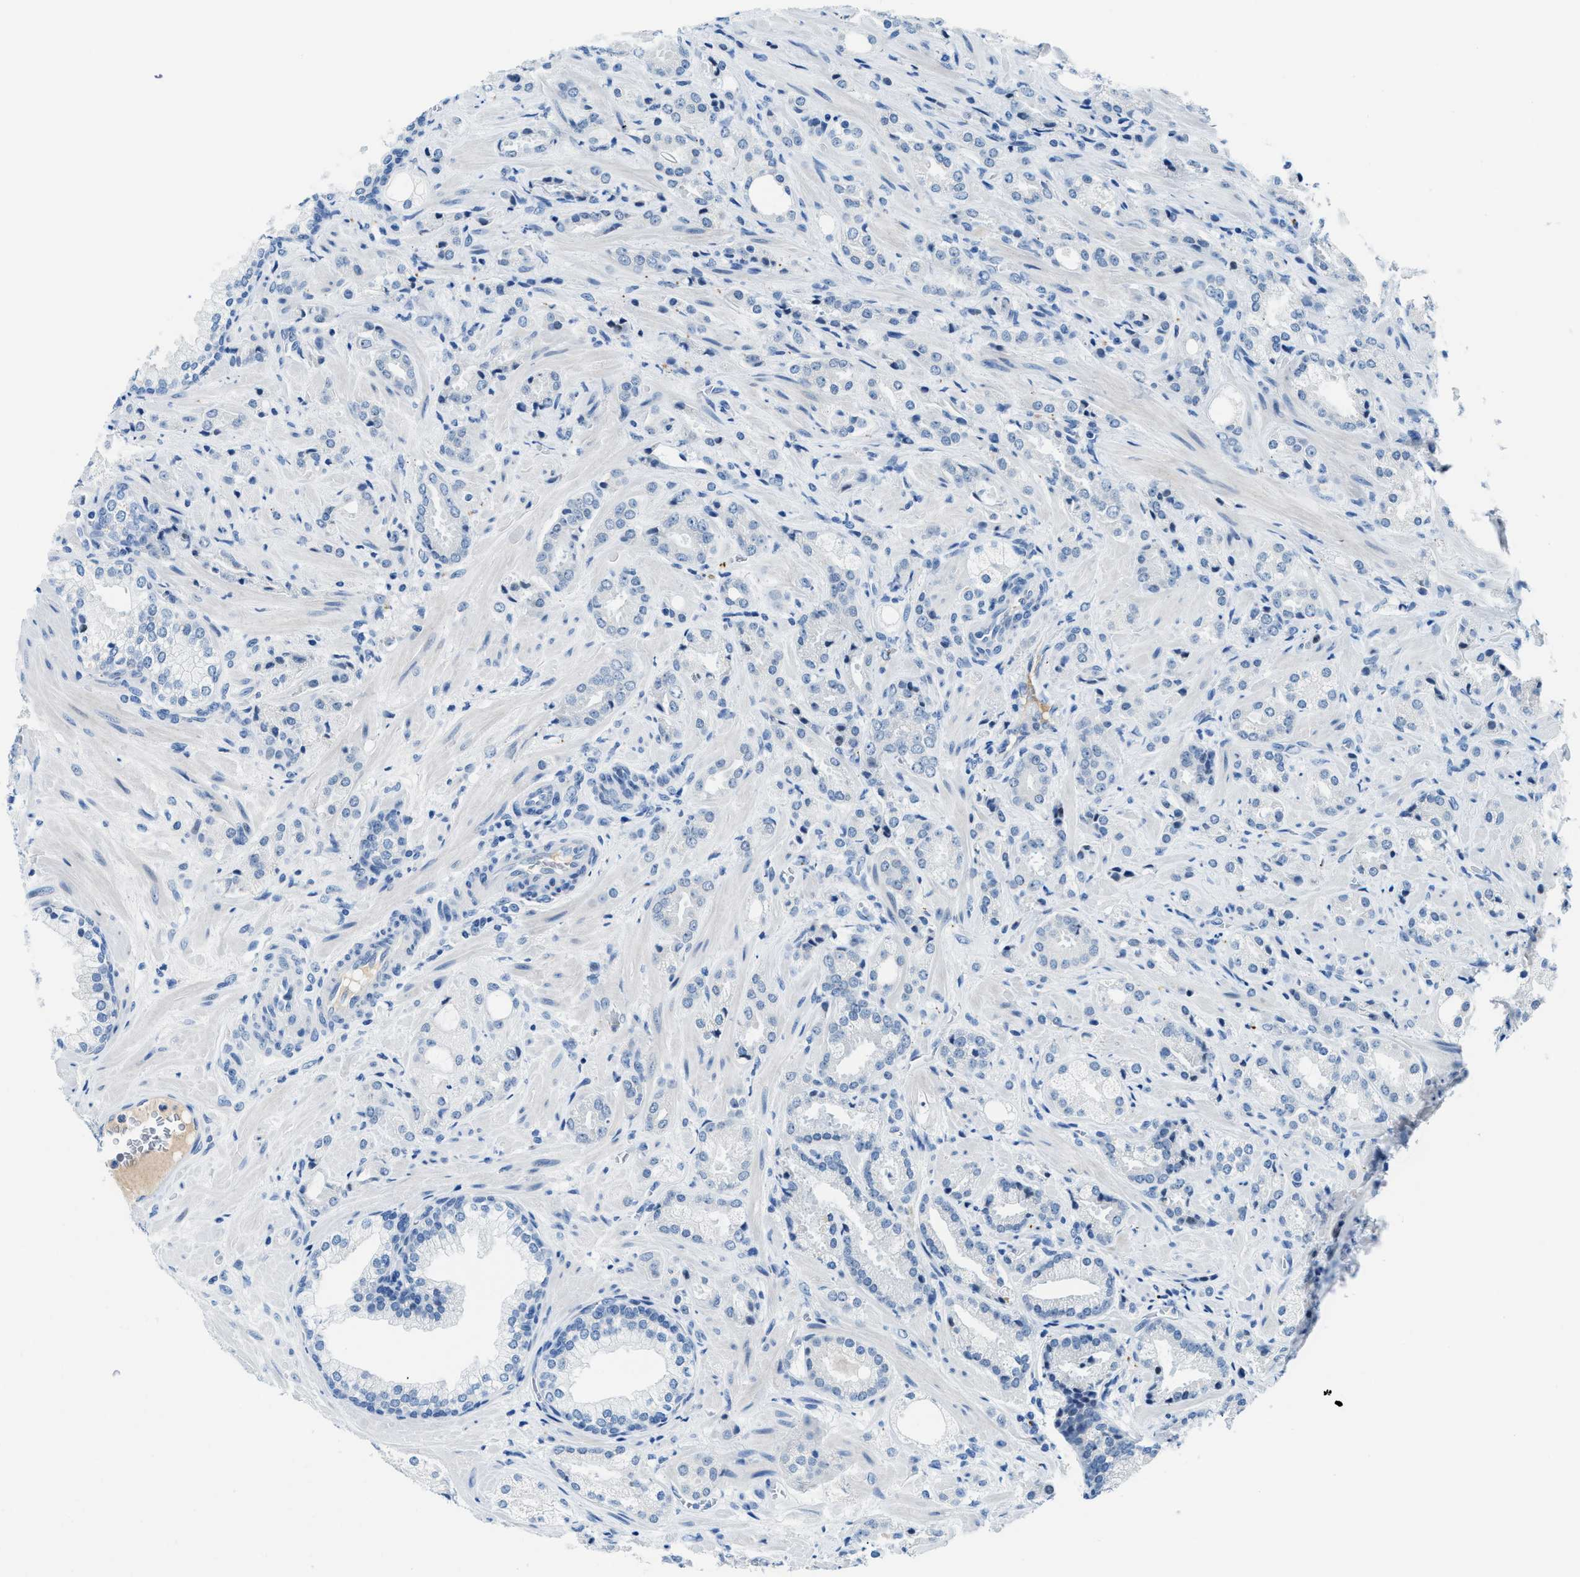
{"staining": {"intensity": "negative", "quantity": "none", "location": "none"}, "tissue": "prostate cancer", "cell_type": "Tumor cells", "image_type": "cancer", "snomed": [{"axis": "morphology", "description": "Adenocarcinoma, High grade"}, {"axis": "topography", "description": "Prostate"}], "caption": "Prostate cancer (high-grade adenocarcinoma) was stained to show a protein in brown. There is no significant staining in tumor cells. (Stains: DAB (3,3'-diaminobenzidine) immunohistochemistry (IHC) with hematoxylin counter stain, Microscopy: brightfield microscopy at high magnification).", "gene": "MBL2", "patient": {"sex": "male", "age": 64}}